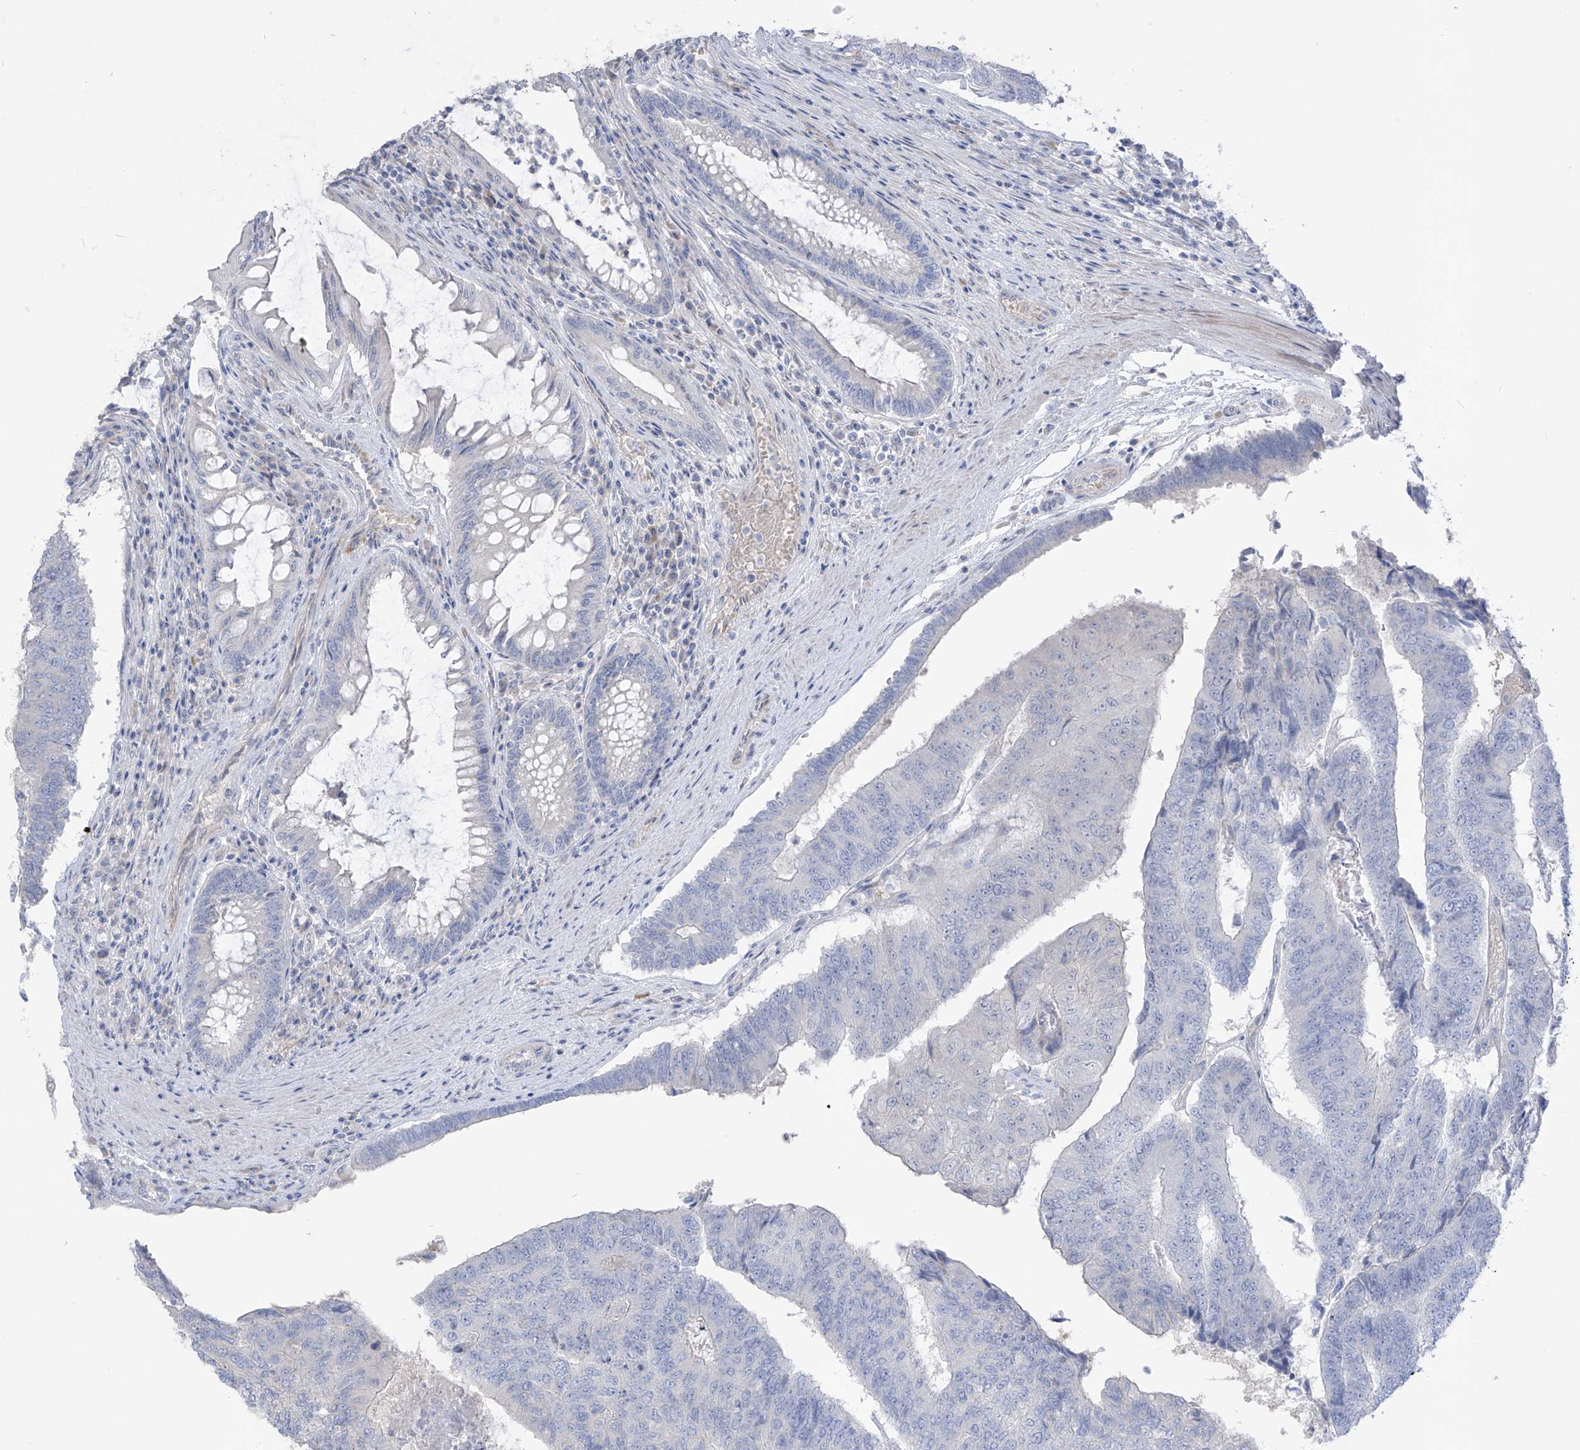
{"staining": {"intensity": "negative", "quantity": "none", "location": "none"}, "tissue": "colorectal cancer", "cell_type": "Tumor cells", "image_type": "cancer", "snomed": [{"axis": "morphology", "description": "Adenocarcinoma, NOS"}, {"axis": "topography", "description": "Colon"}], "caption": "A histopathology image of human adenocarcinoma (colorectal) is negative for staining in tumor cells.", "gene": "ASPRV1", "patient": {"sex": "female", "age": 67}}